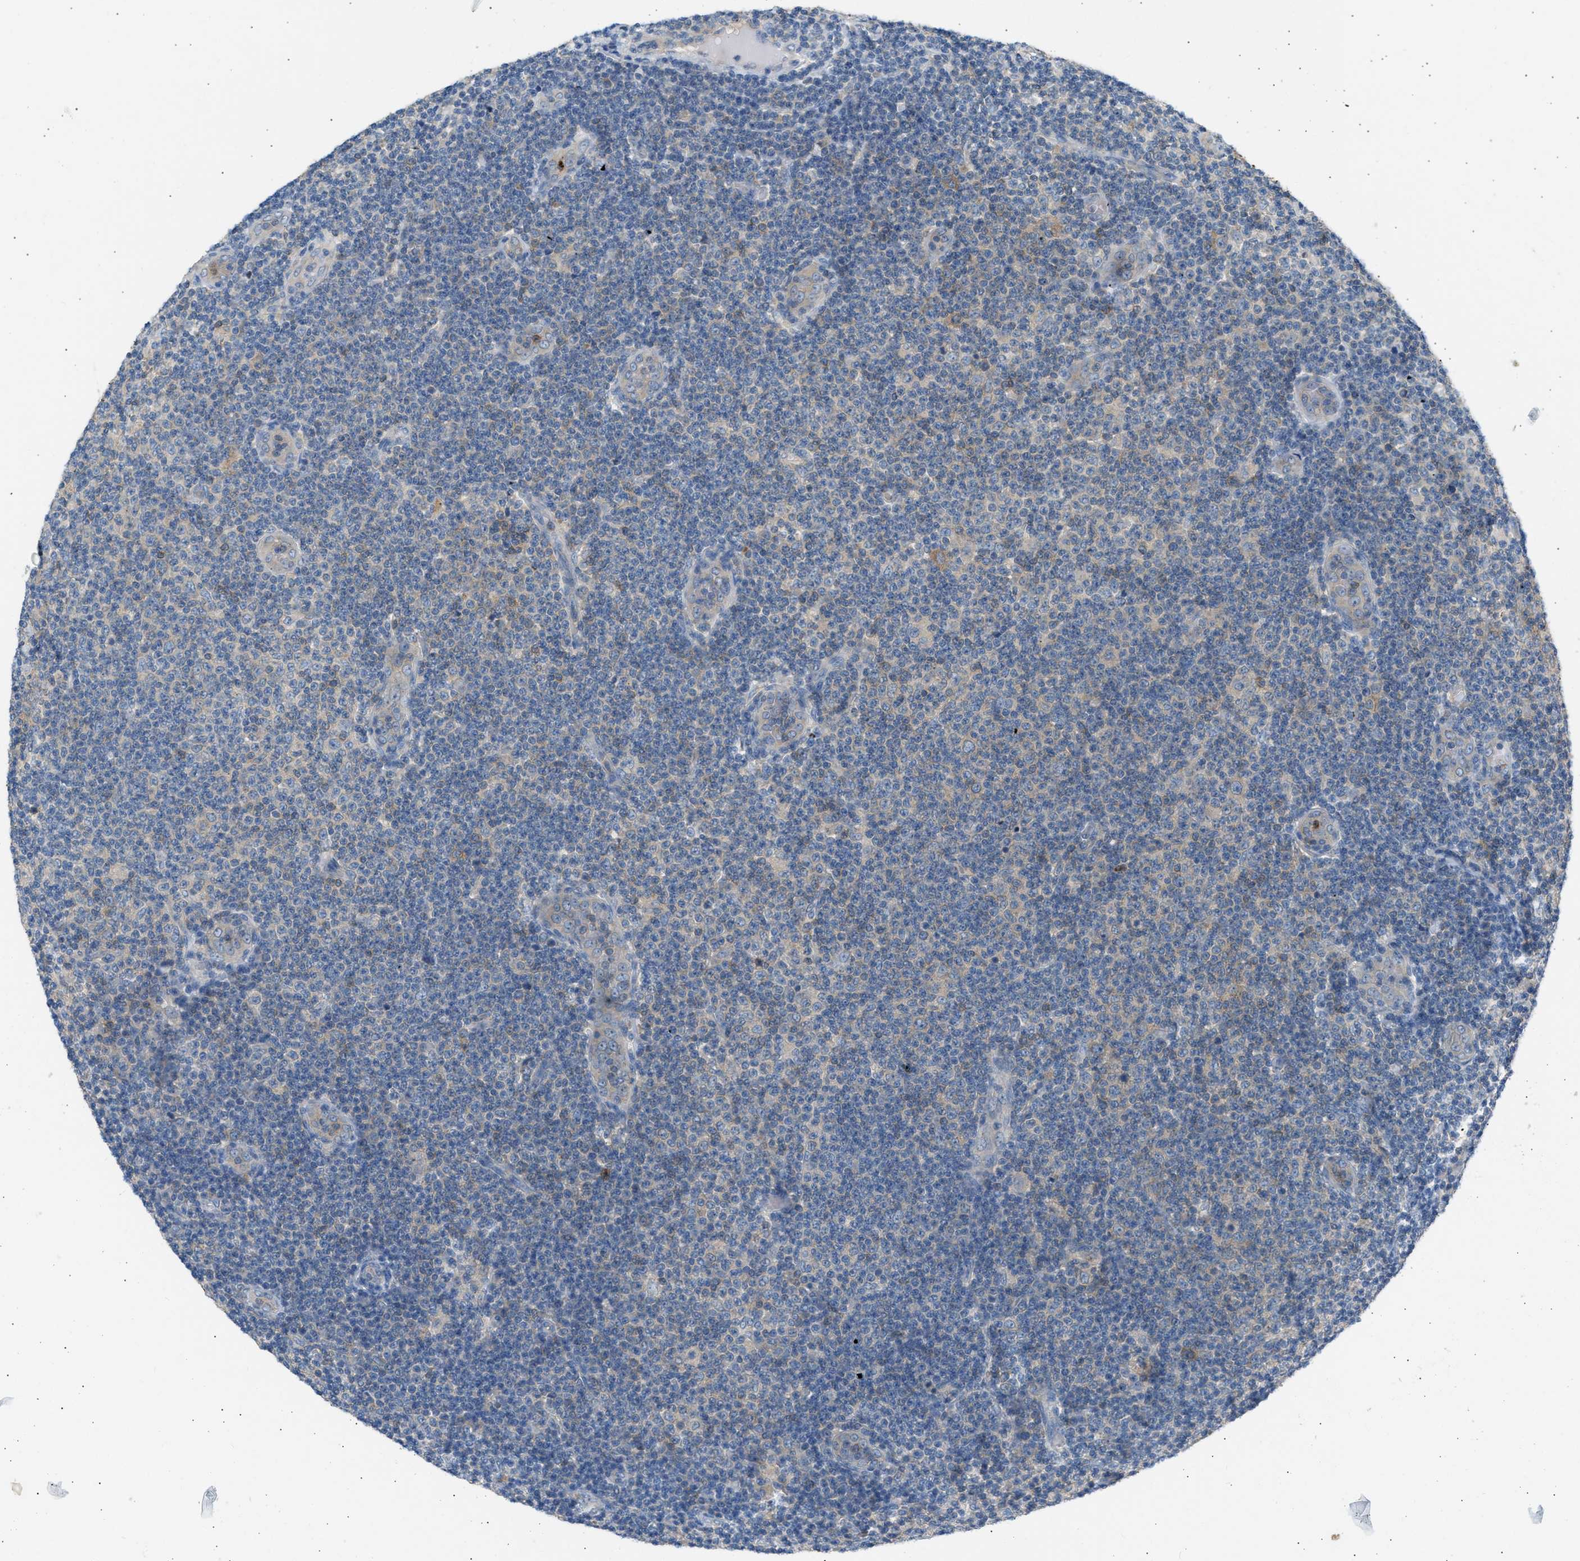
{"staining": {"intensity": "negative", "quantity": "none", "location": "none"}, "tissue": "lymphoma", "cell_type": "Tumor cells", "image_type": "cancer", "snomed": [{"axis": "morphology", "description": "Malignant lymphoma, non-Hodgkin's type, Low grade"}, {"axis": "topography", "description": "Lymph node"}], "caption": "This is an IHC micrograph of human lymphoma. There is no staining in tumor cells.", "gene": "TRIM50", "patient": {"sex": "male", "age": 83}}